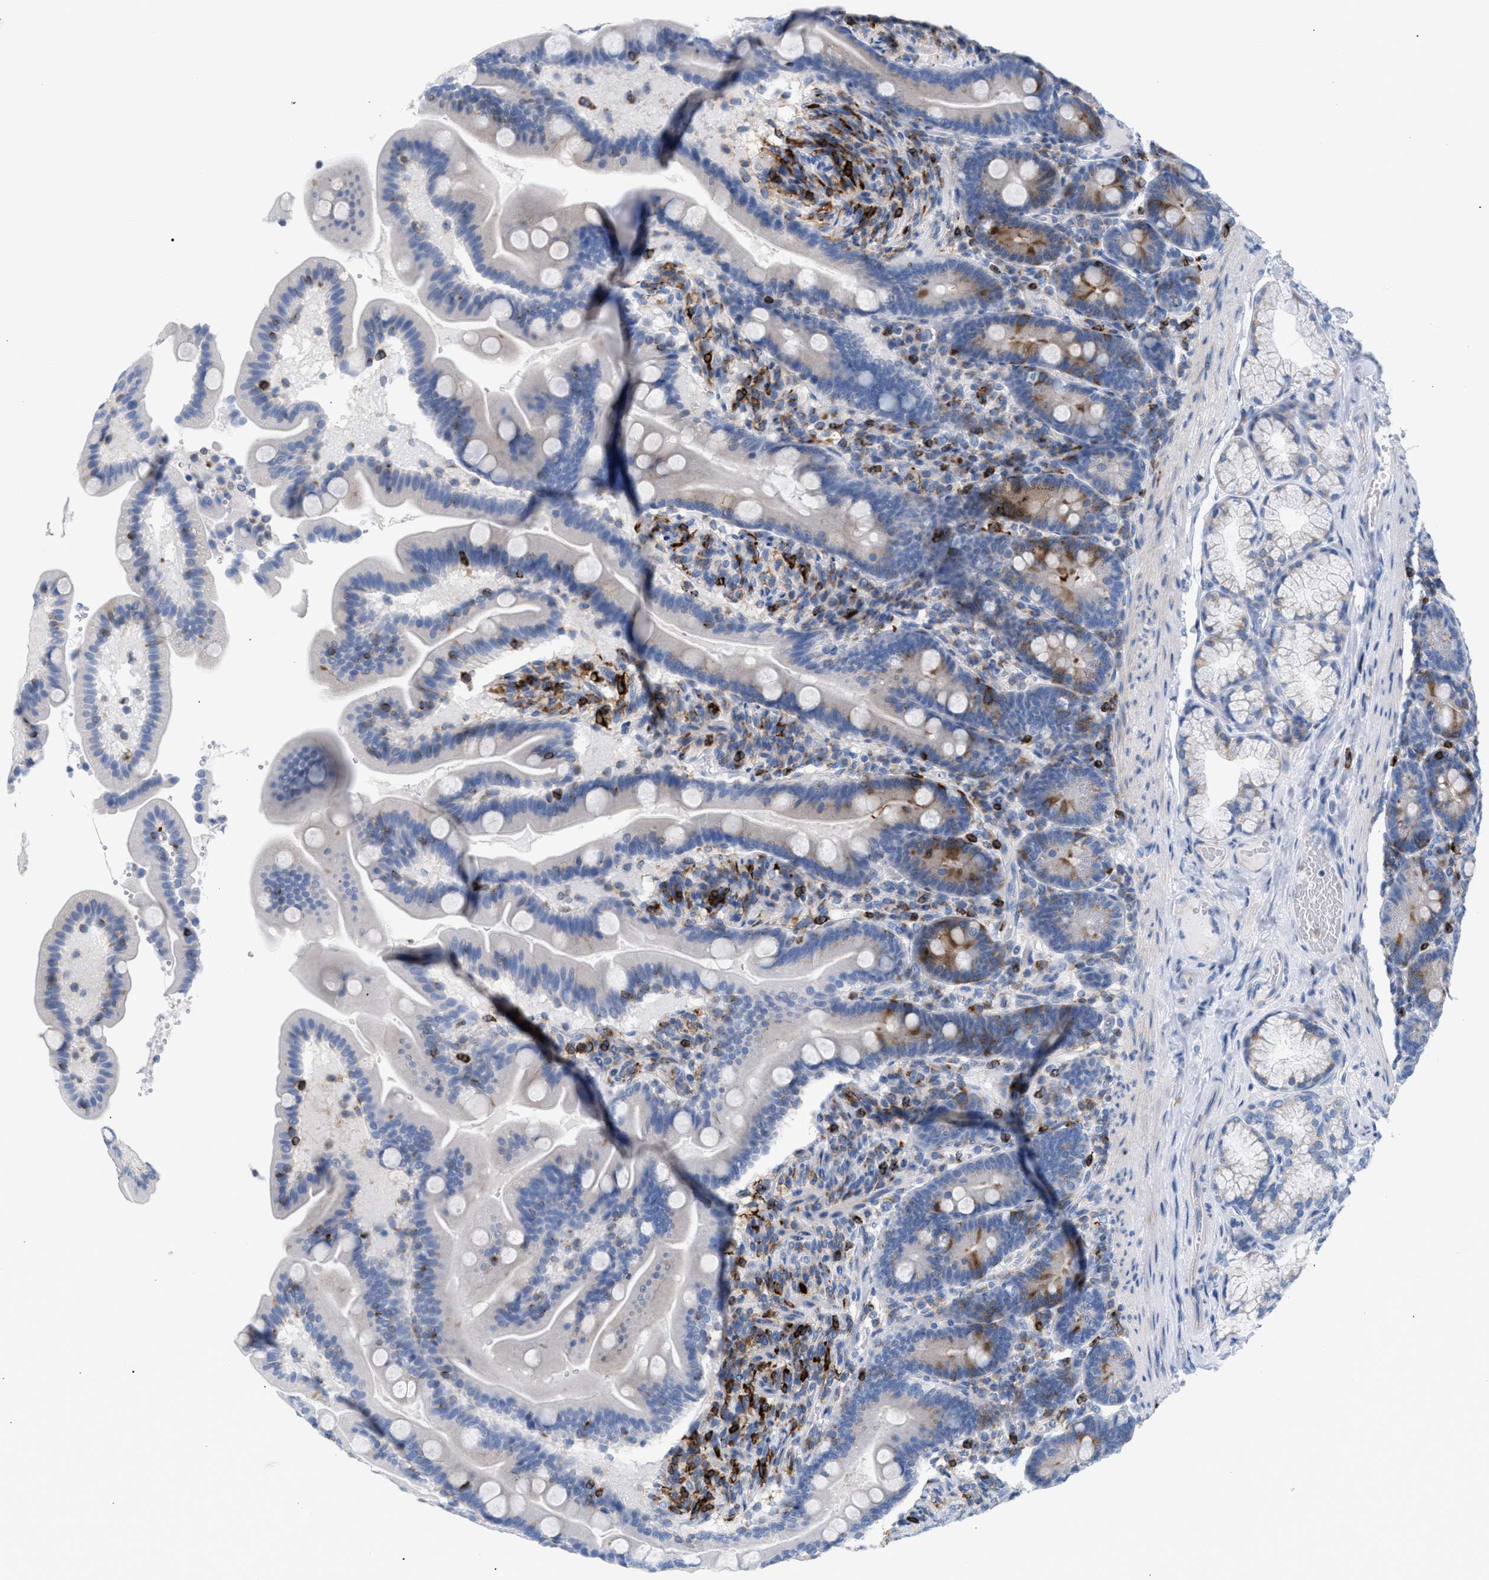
{"staining": {"intensity": "moderate", "quantity": "<25%", "location": "cytoplasmic/membranous"}, "tissue": "duodenum", "cell_type": "Glandular cells", "image_type": "normal", "snomed": [{"axis": "morphology", "description": "Normal tissue, NOS"}, {"axis": "topography", "description": "Duodenum"}], "caption": "IHC photomicrograph of normal human duodenum stained for a protein (brown), which demonstrates low levels of moderate cytoplasmic/membranous positivity in about <25% of glandular cells.", "gene": "TACC3", "patient": {"sex": "male", "age": 54}}